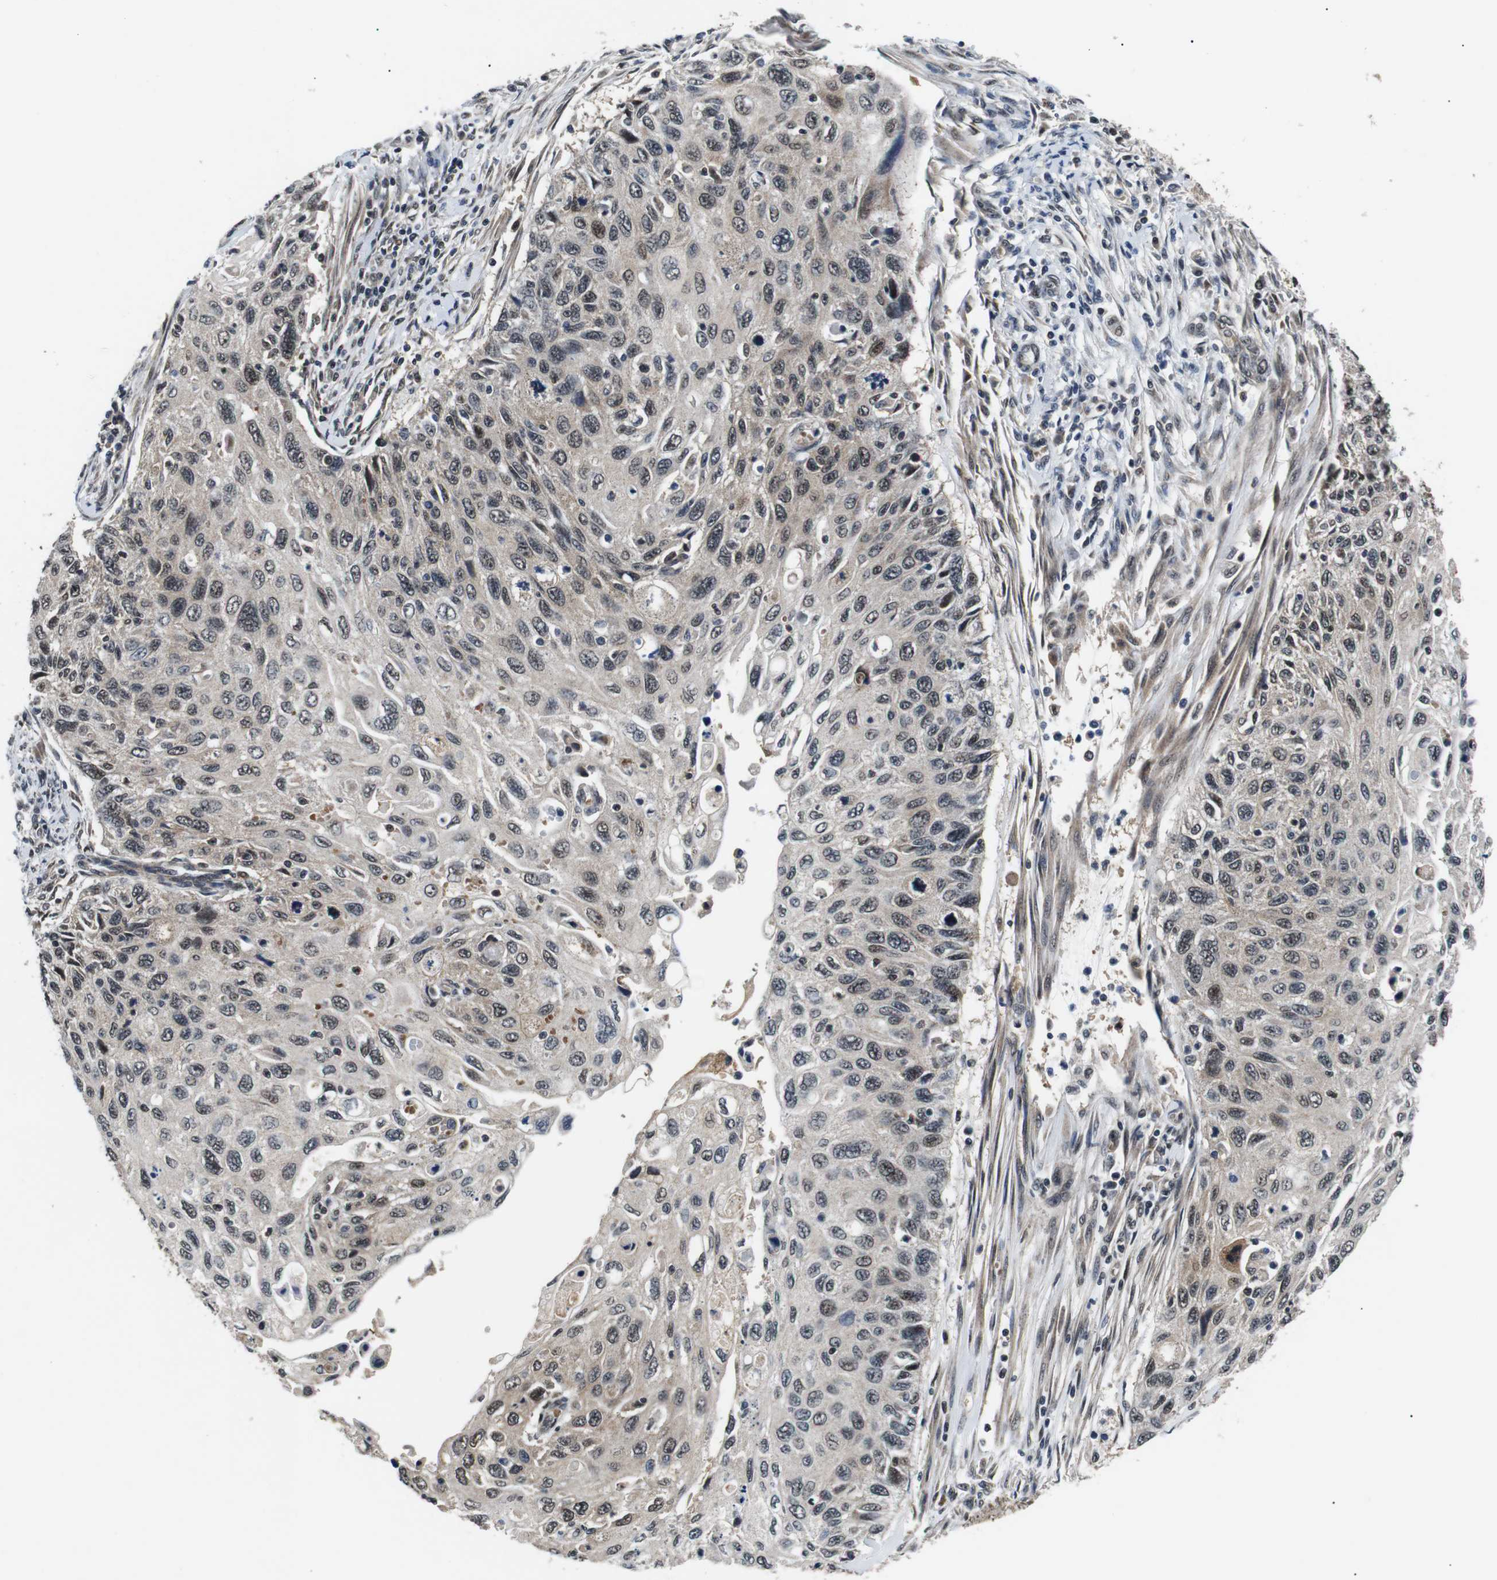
{"staining": {"intensity": "moderate", "quantity": "<25%", "location": "nuclear"}, "tissue": "cervical cancer", "cell_type": "Tumor cells", "image_type": "cancer", "snomed": [{"axis": "morphology", "description": "Squamous cell carcinoma, NOS"}, {"axis": "topography", "description": "Cervix"}], "caption": "IHC of cervical cancer (squamous cell carcinoma) demonstrates low levels of moderate nuclear staining in about <25% of tumor cells.", "gene": "SKP1", "patient": {"sex": "female", "age": 70}}